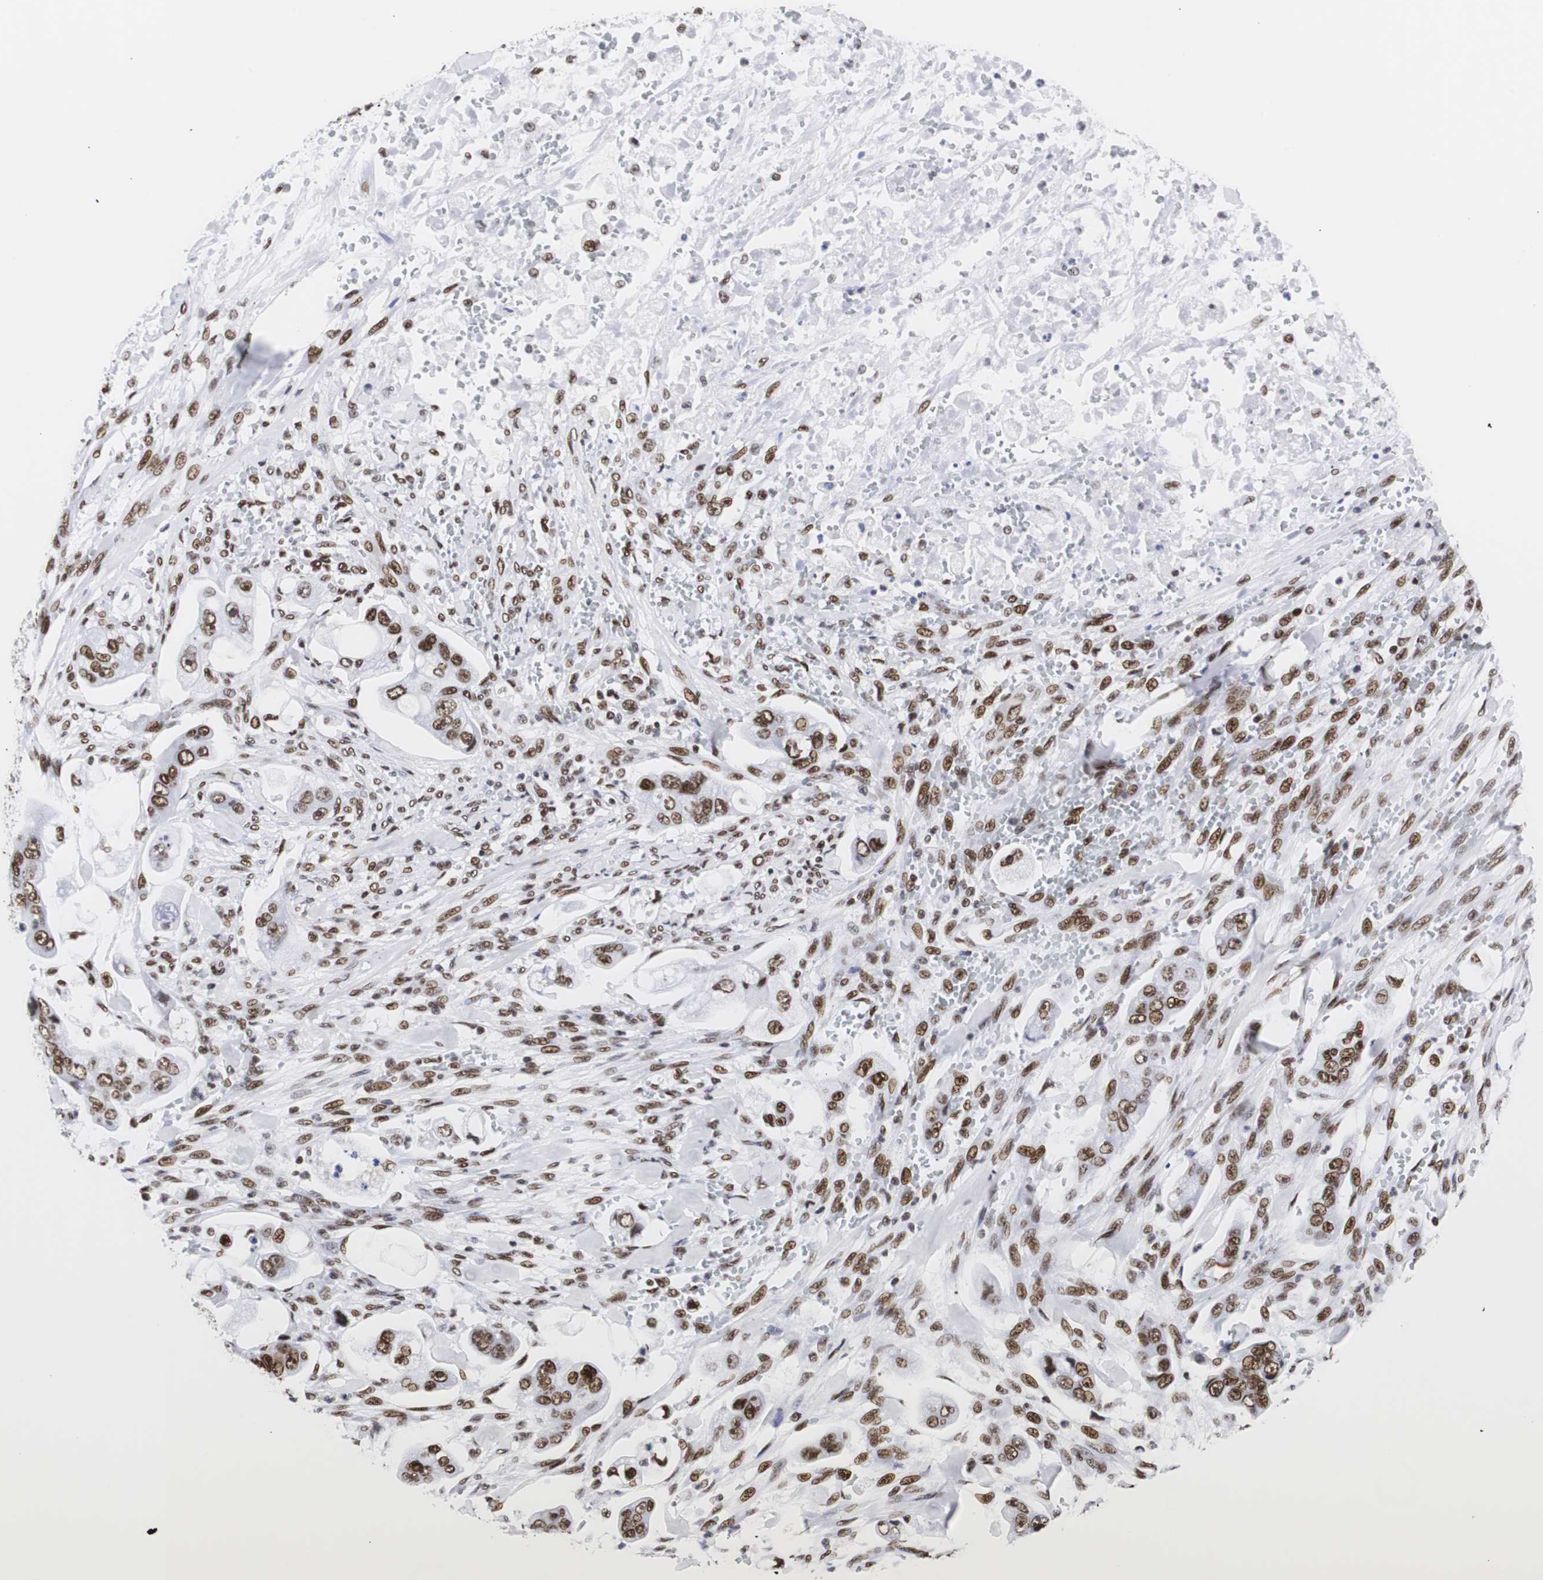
{"staining": {"intensity": "strong", "quantity": ">75%", "location": "nuclear"}, "tissue": "stomach cancer", "cell_type": "Tumor cells", "image_type": "cancer", "snomed": [{"axis": "morphology", "description": "Adenocarcinoma, NOS"}, {"axis": "topography", "description": "Stomach"}], "caption": "Human adenocarcinoma (stomach) stained with a protein marker reveals strong staining in tumor cells.", "gene": "HNRNPH2", "patient": {"sex": "male", "age": 62}}